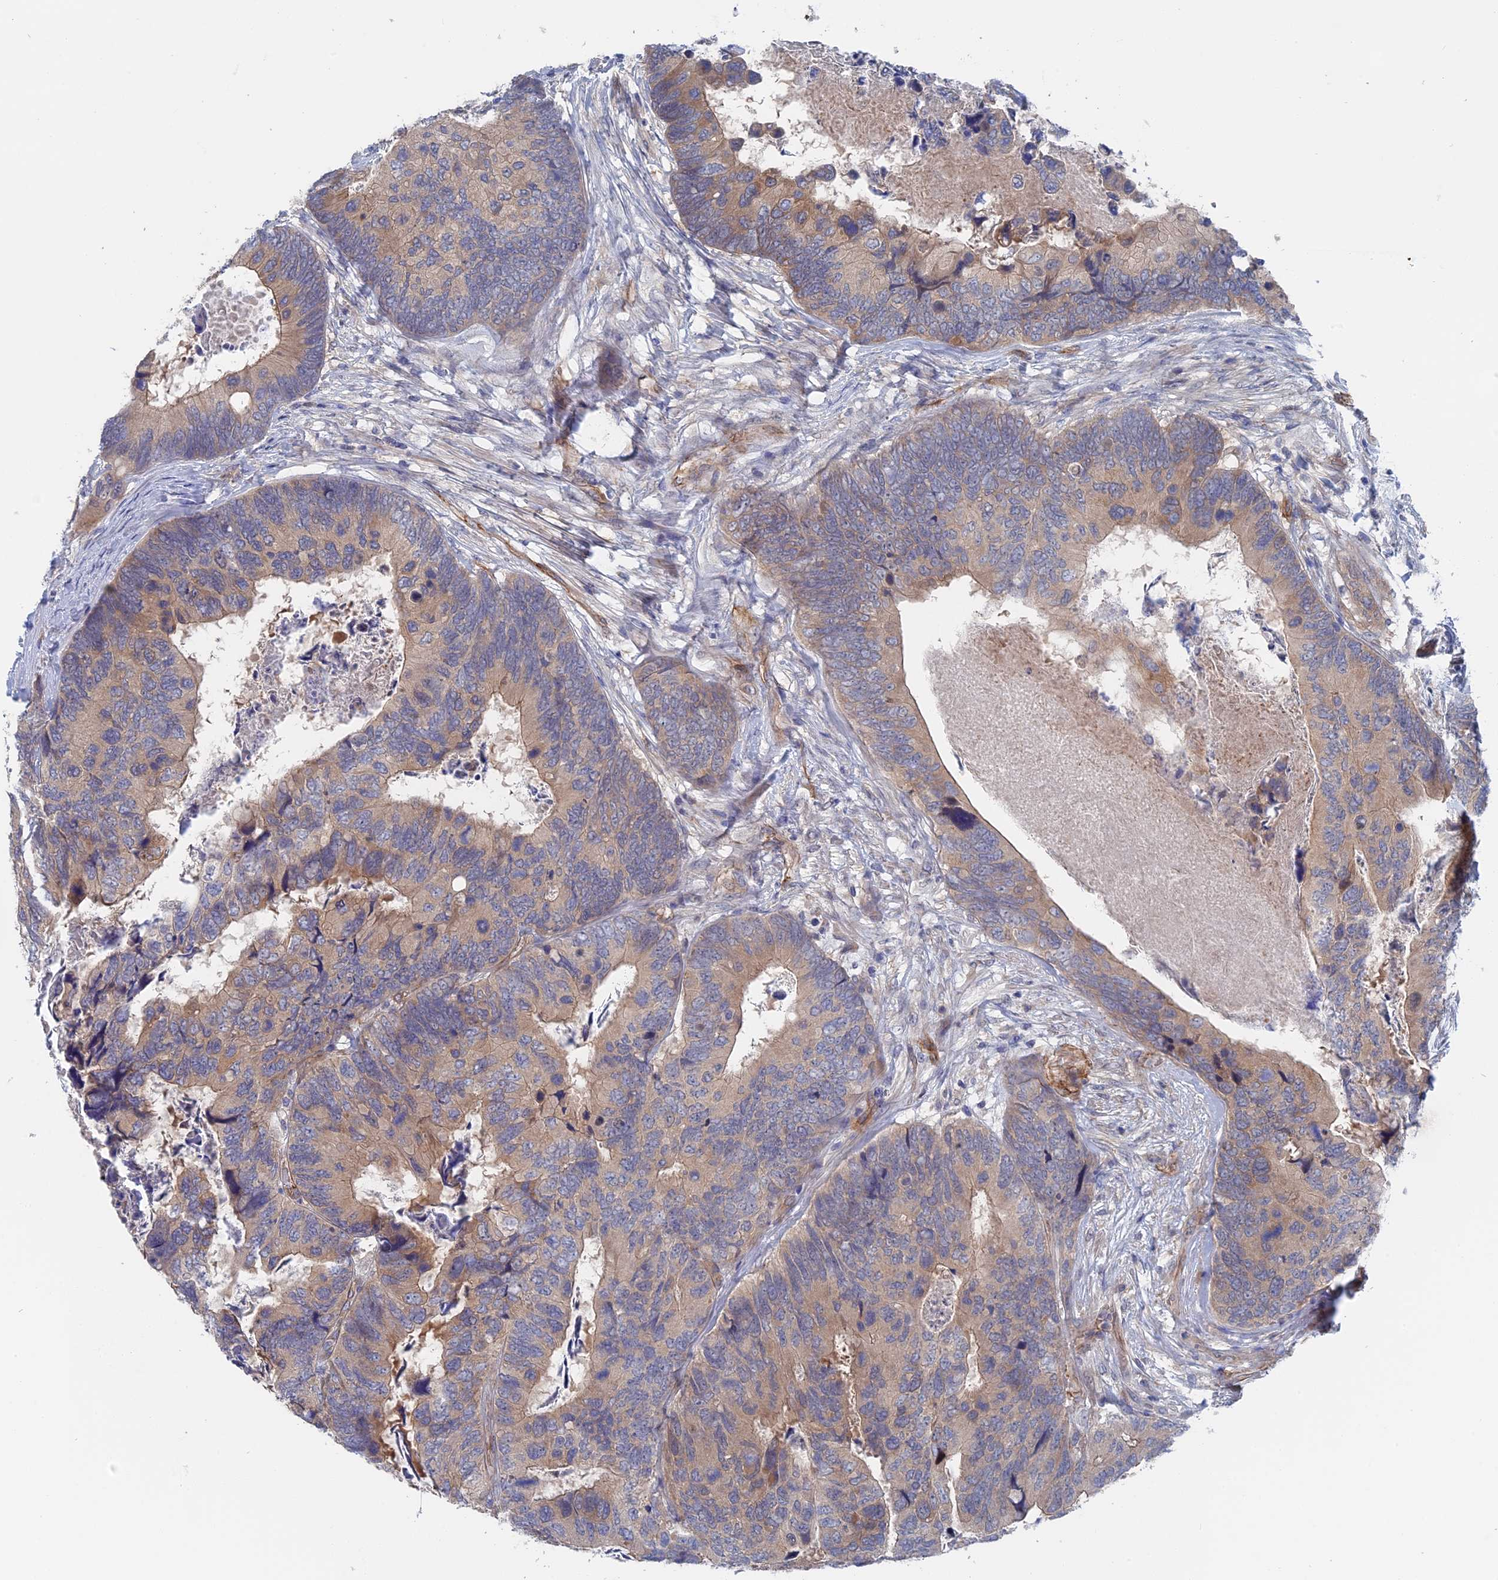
{"staining": {"intensity": "weak", "quantity": "25%-75%", "location": "cytoplasmic/membranous"}, "tissue": "colorectal cancer", "cell_type": "Tumor cells", "image_type": "cancer", "snomed": [{"axis": "morphology", "description": "Adenocarcinoma, NOS"}, {"axis": "topography", "description": "Colon"}], "caption": "Brown immunohistochemical staining in colorectal cancer (adenocarcinoma) exhibits weak cytoplasmic/membranous staining in approximately 25%-75% of tumor cells.", "gene": "MTHFSD", "patient": {"sex": "female", "age": 67}}